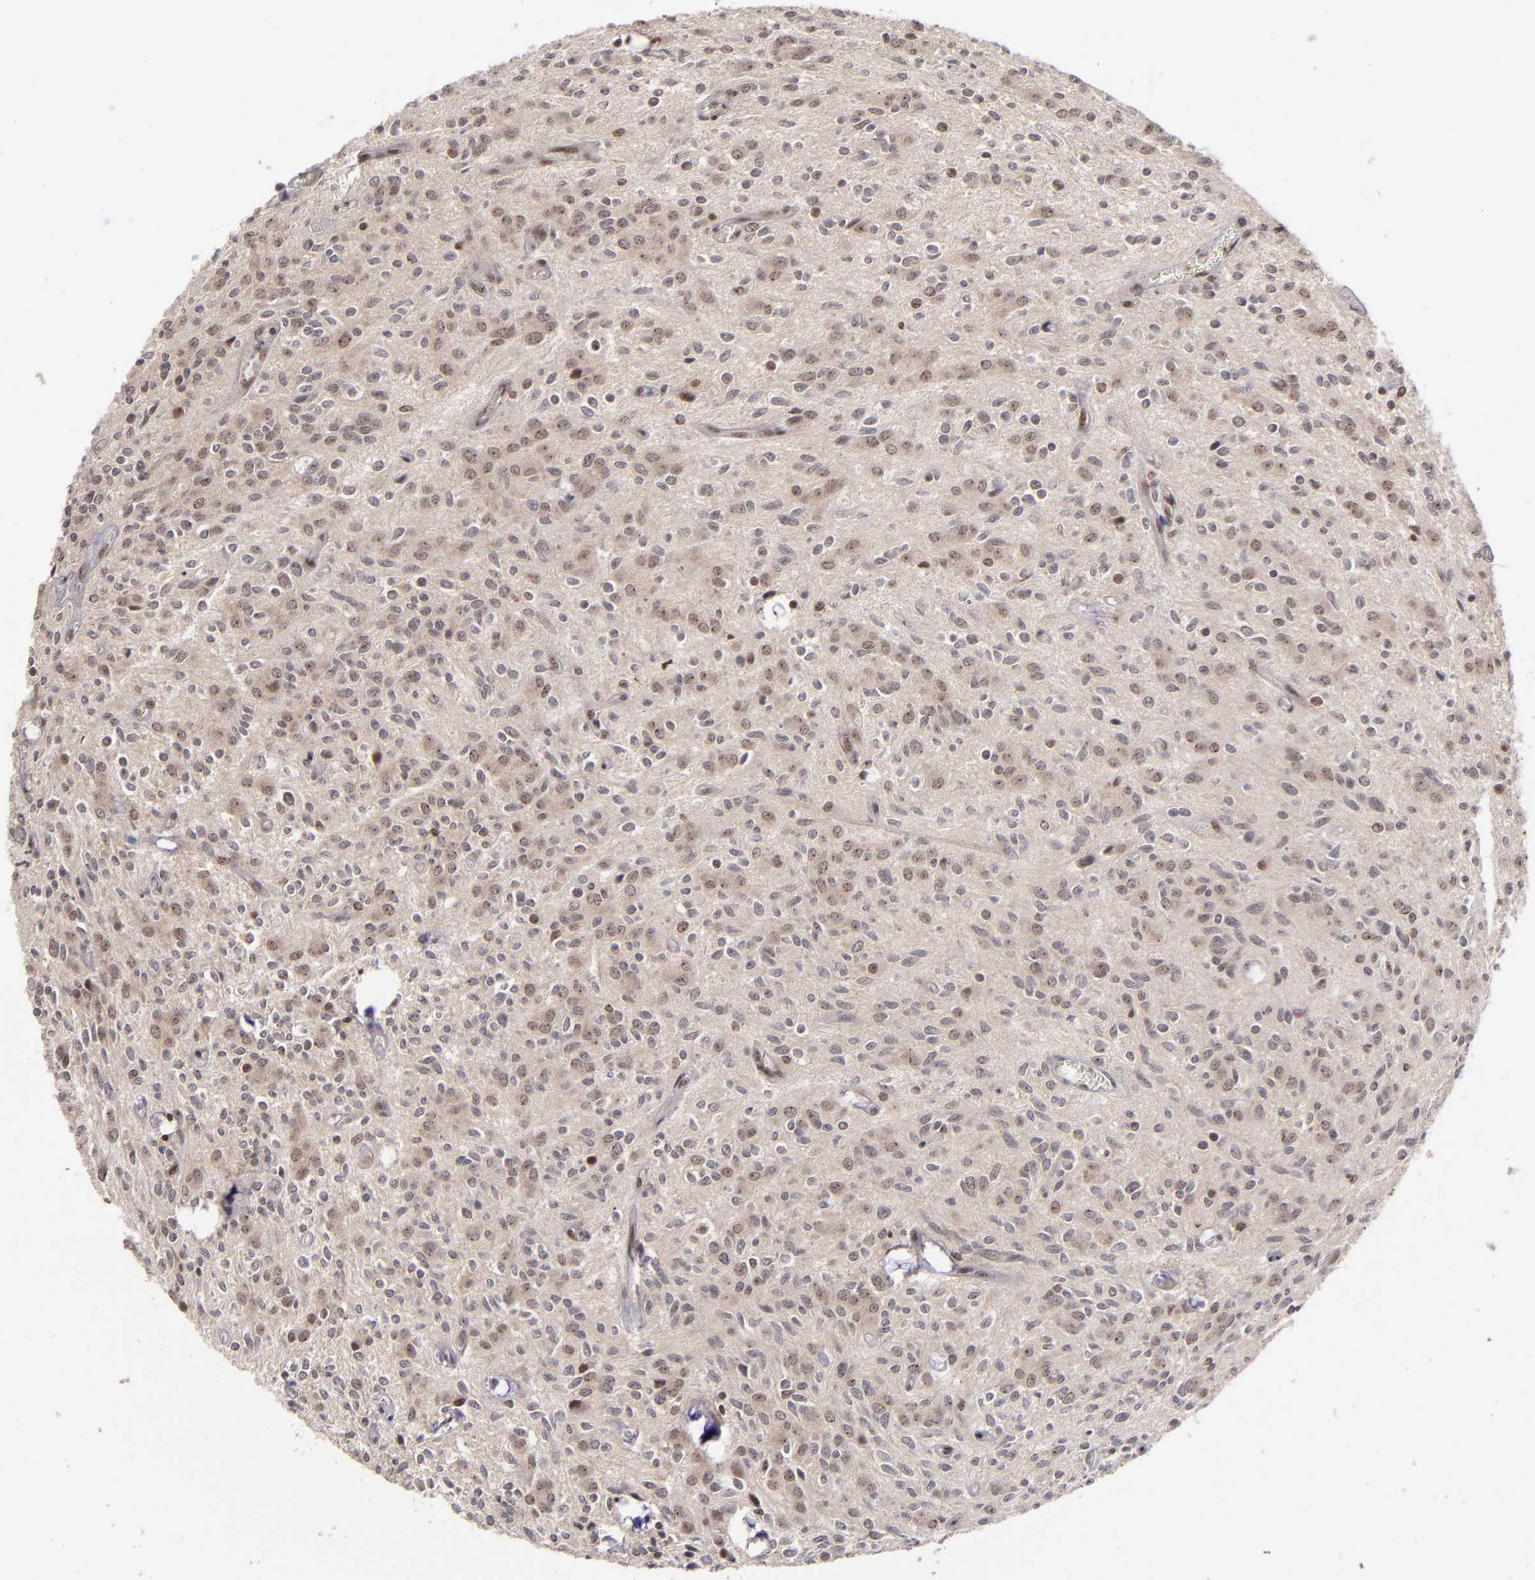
{"staining": {"intensity": "weak", "quantity": ">75%", "location": "cytoplasmic/membranous,nuclear"}, "tissue": "glioma", "cell_type": "Tumor cells", "image_type": "cancer", "snomed": [{"axis": "morphology", "description": "Glioma, malignant, Low grade"}, {"axis": "topography", "description": "Brain"}], "caption": "A brown stain labels weak cytoplasmic/membranous and nuclear positivity of a protein in malignant glioma (low-grade) tumor cells.", "gene": "PCNX4", "patient": {"sex": "female", "age": 15}}